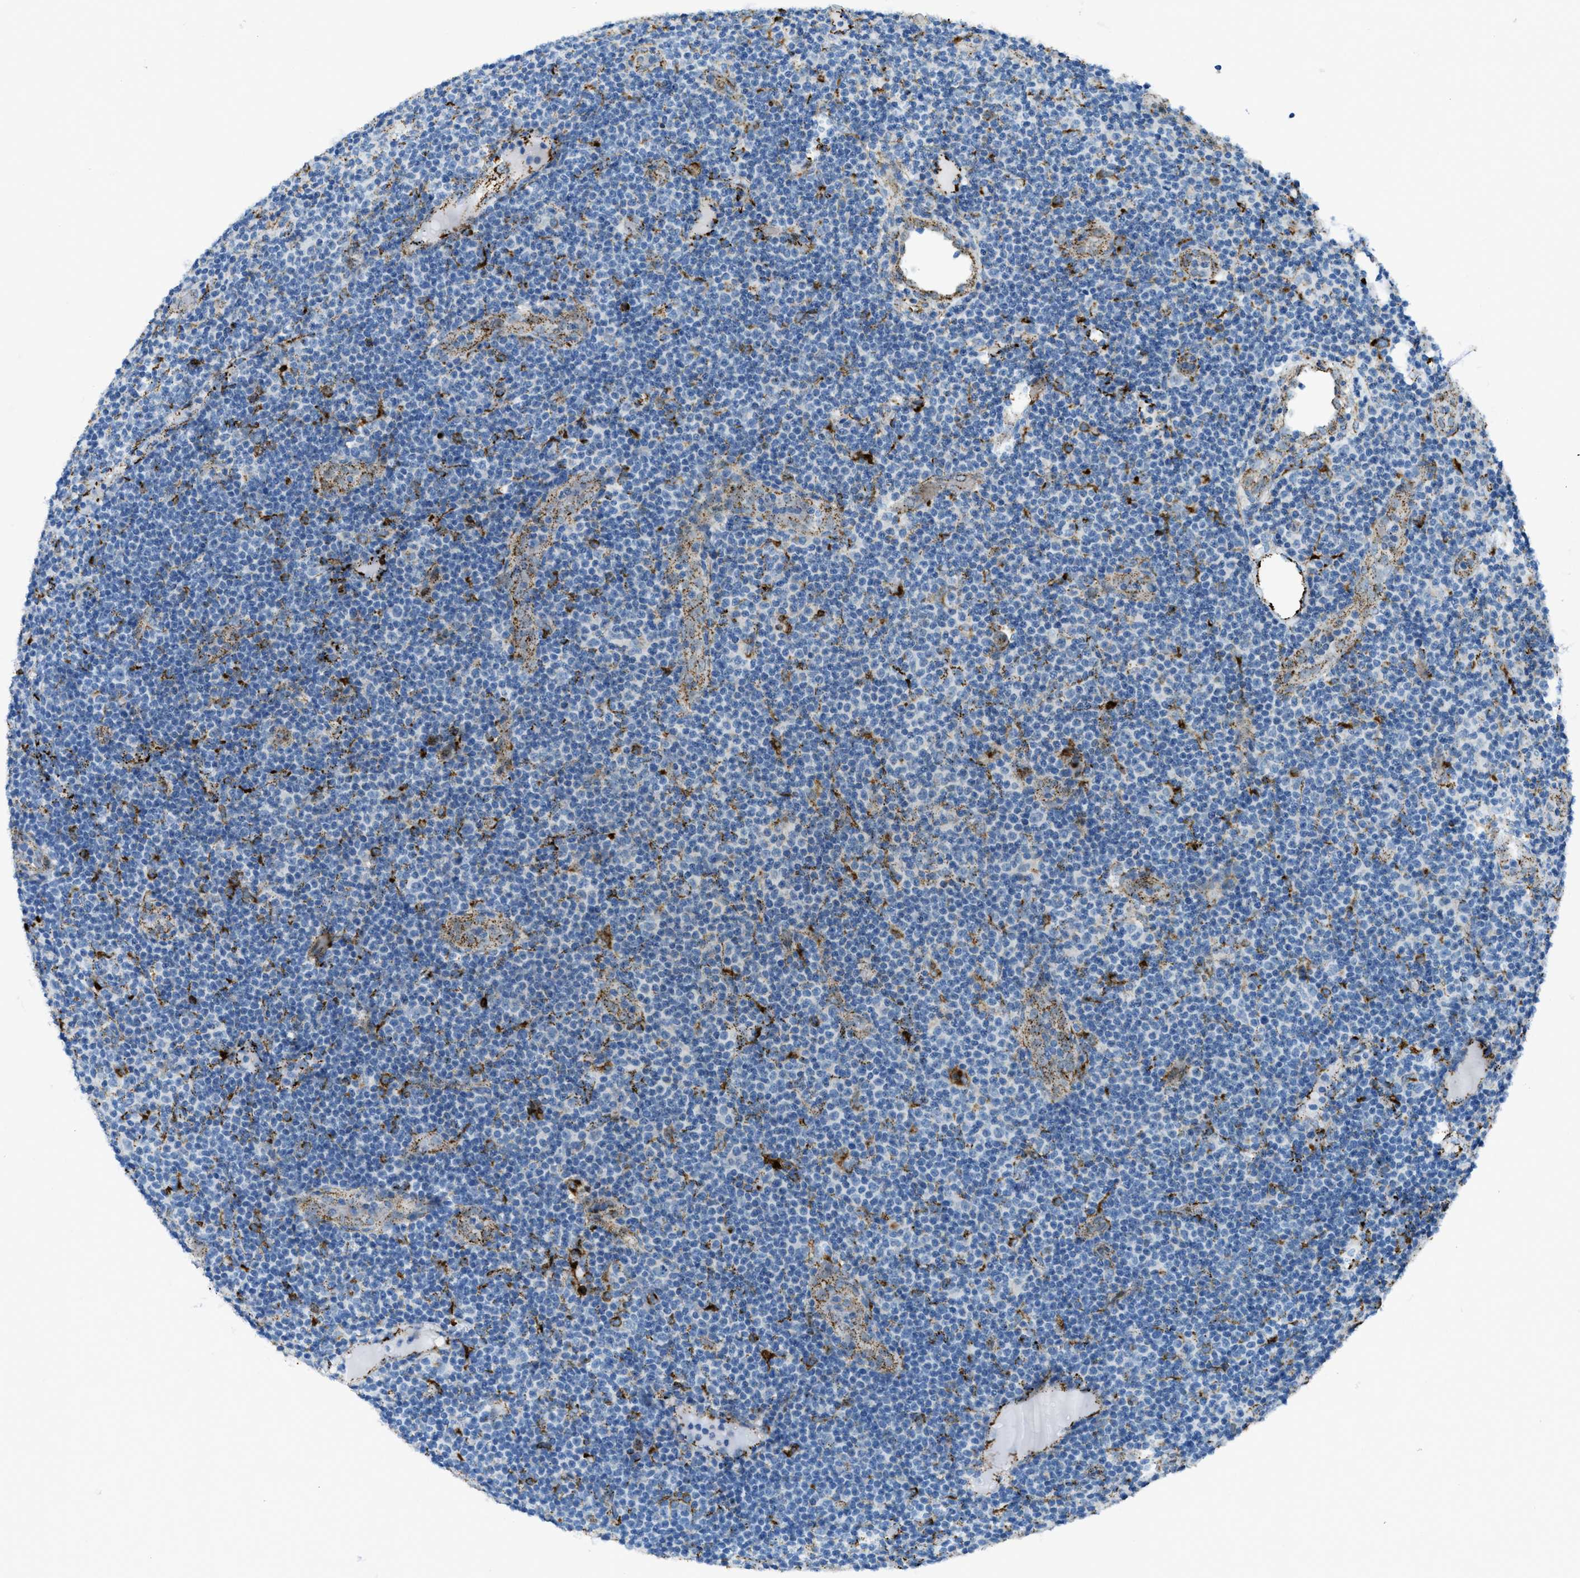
{"staining": {"intensity": "strong", "quantity": "<25%", "location": "cytoplasmic/membranous"}, "tissue": "lymphoma", "cell_type": "Tumor cells", "image_type": "cancer", "snomed": [{"axis": "morphology", "description": "Malignant lymphoma, non-Hodgkin's type, Low grade"}, {"axis": "topography", "description": "Lymph node"}], "caption": "Human low-grade malignant lymphoma, non-Hodgkin's type stained for a protein (brown) shows strong cytoplasmic/membranous positive staining in approximately <25% of tumor cells.", "gene": "SCARB2", "patient": {"sex": "male", "age": 83}}